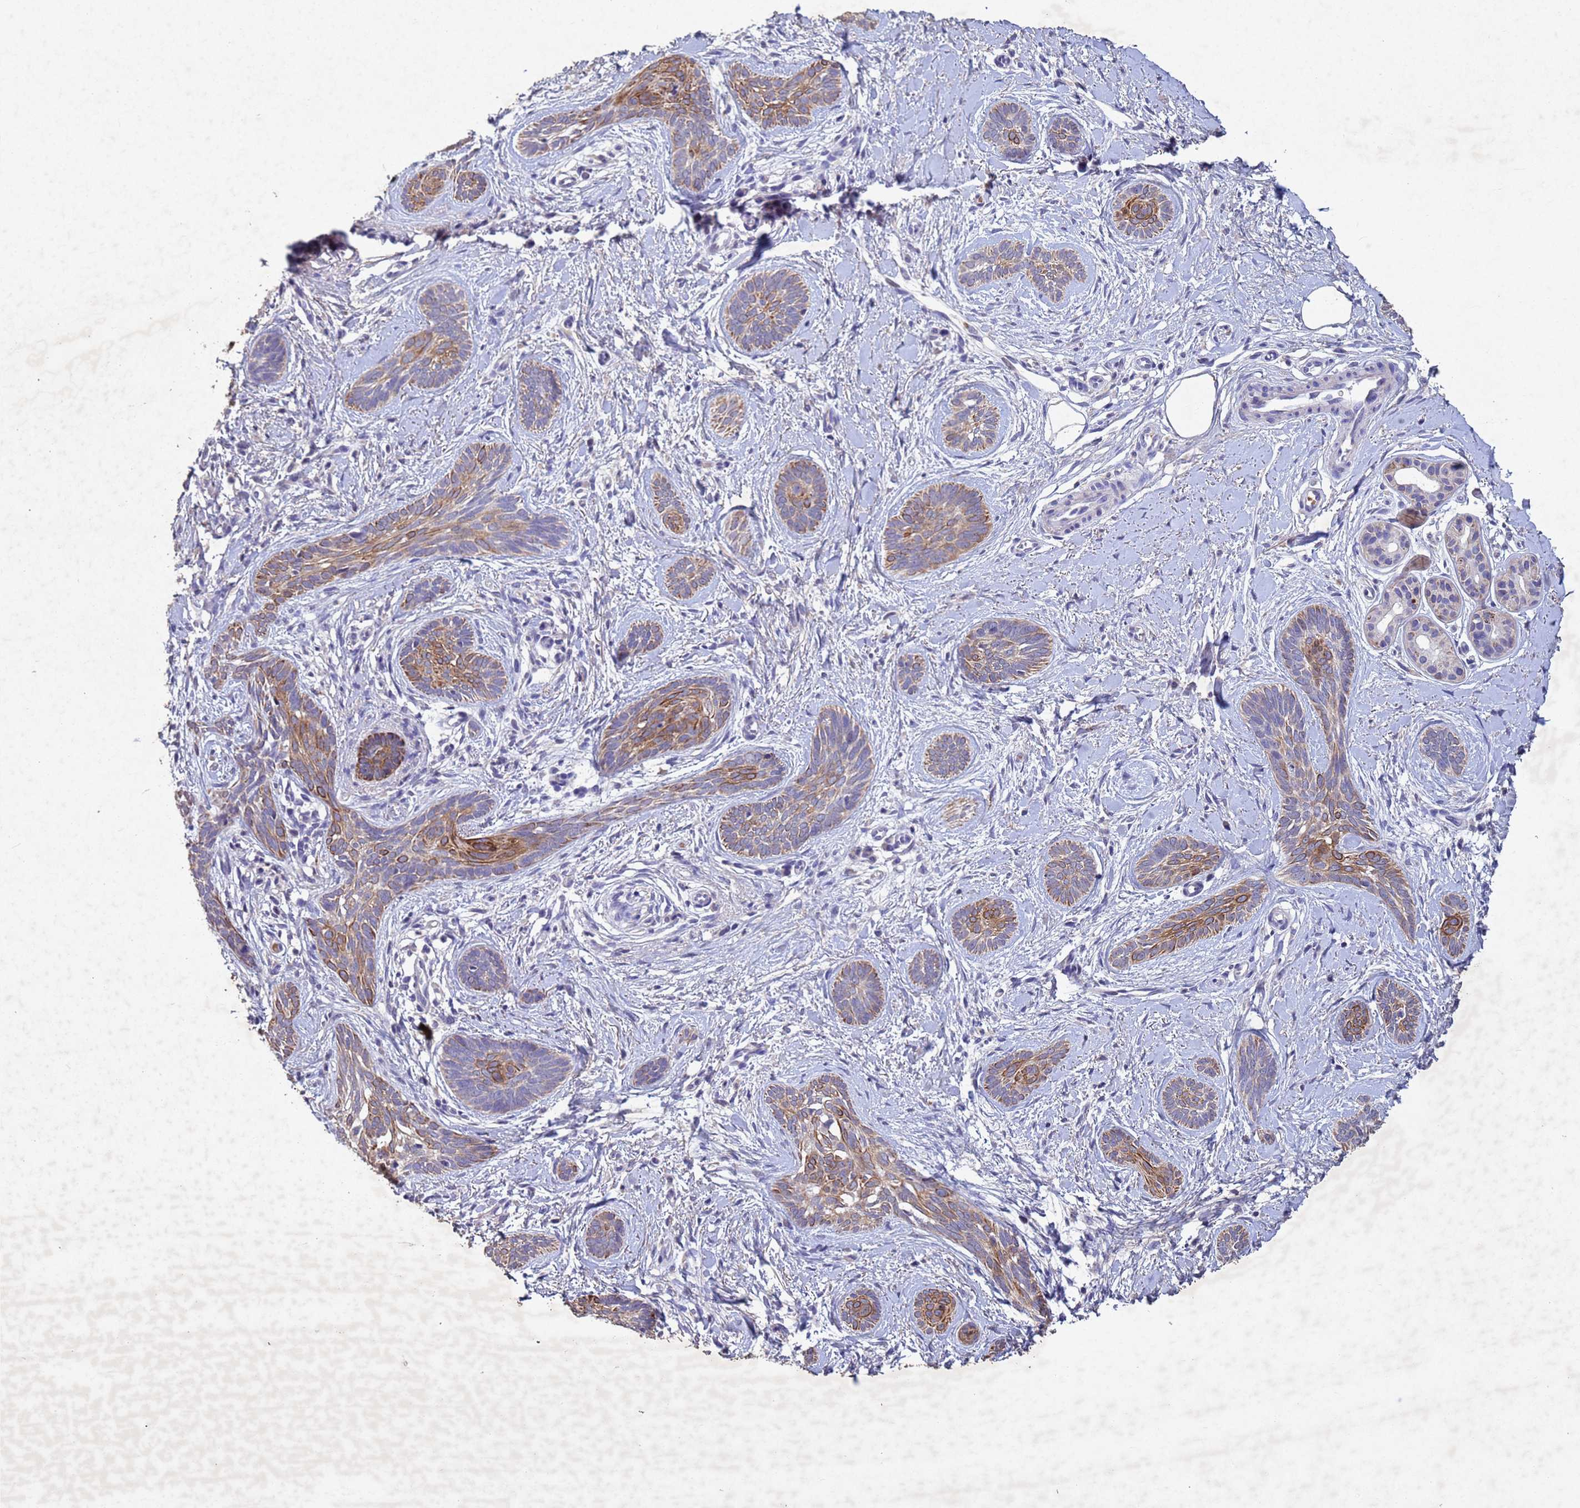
{"staining": {"intensity": "moderate", "quantity": "25%-75%", "location": "cytoplasmic/membranous"}, "tissue": "skin cancer", "cell_type": "Tumor cells", "image_type": "cancer", "snomed": [{"axis": "morphology", "description": "Basal cell carcinoma"}, {"axis": "topography", "description": "Skin"}], "caption": "The image shows a brown stain indicating the presence of a protein in the cytoplasmic/membranous of tumor cells in basal cell carcinoma (skin). (brown staining indicates protein expression, while blue staining denotes nuclei).", "gene": "NLRP11", "patient": {"sex": "female", "age": 81}}